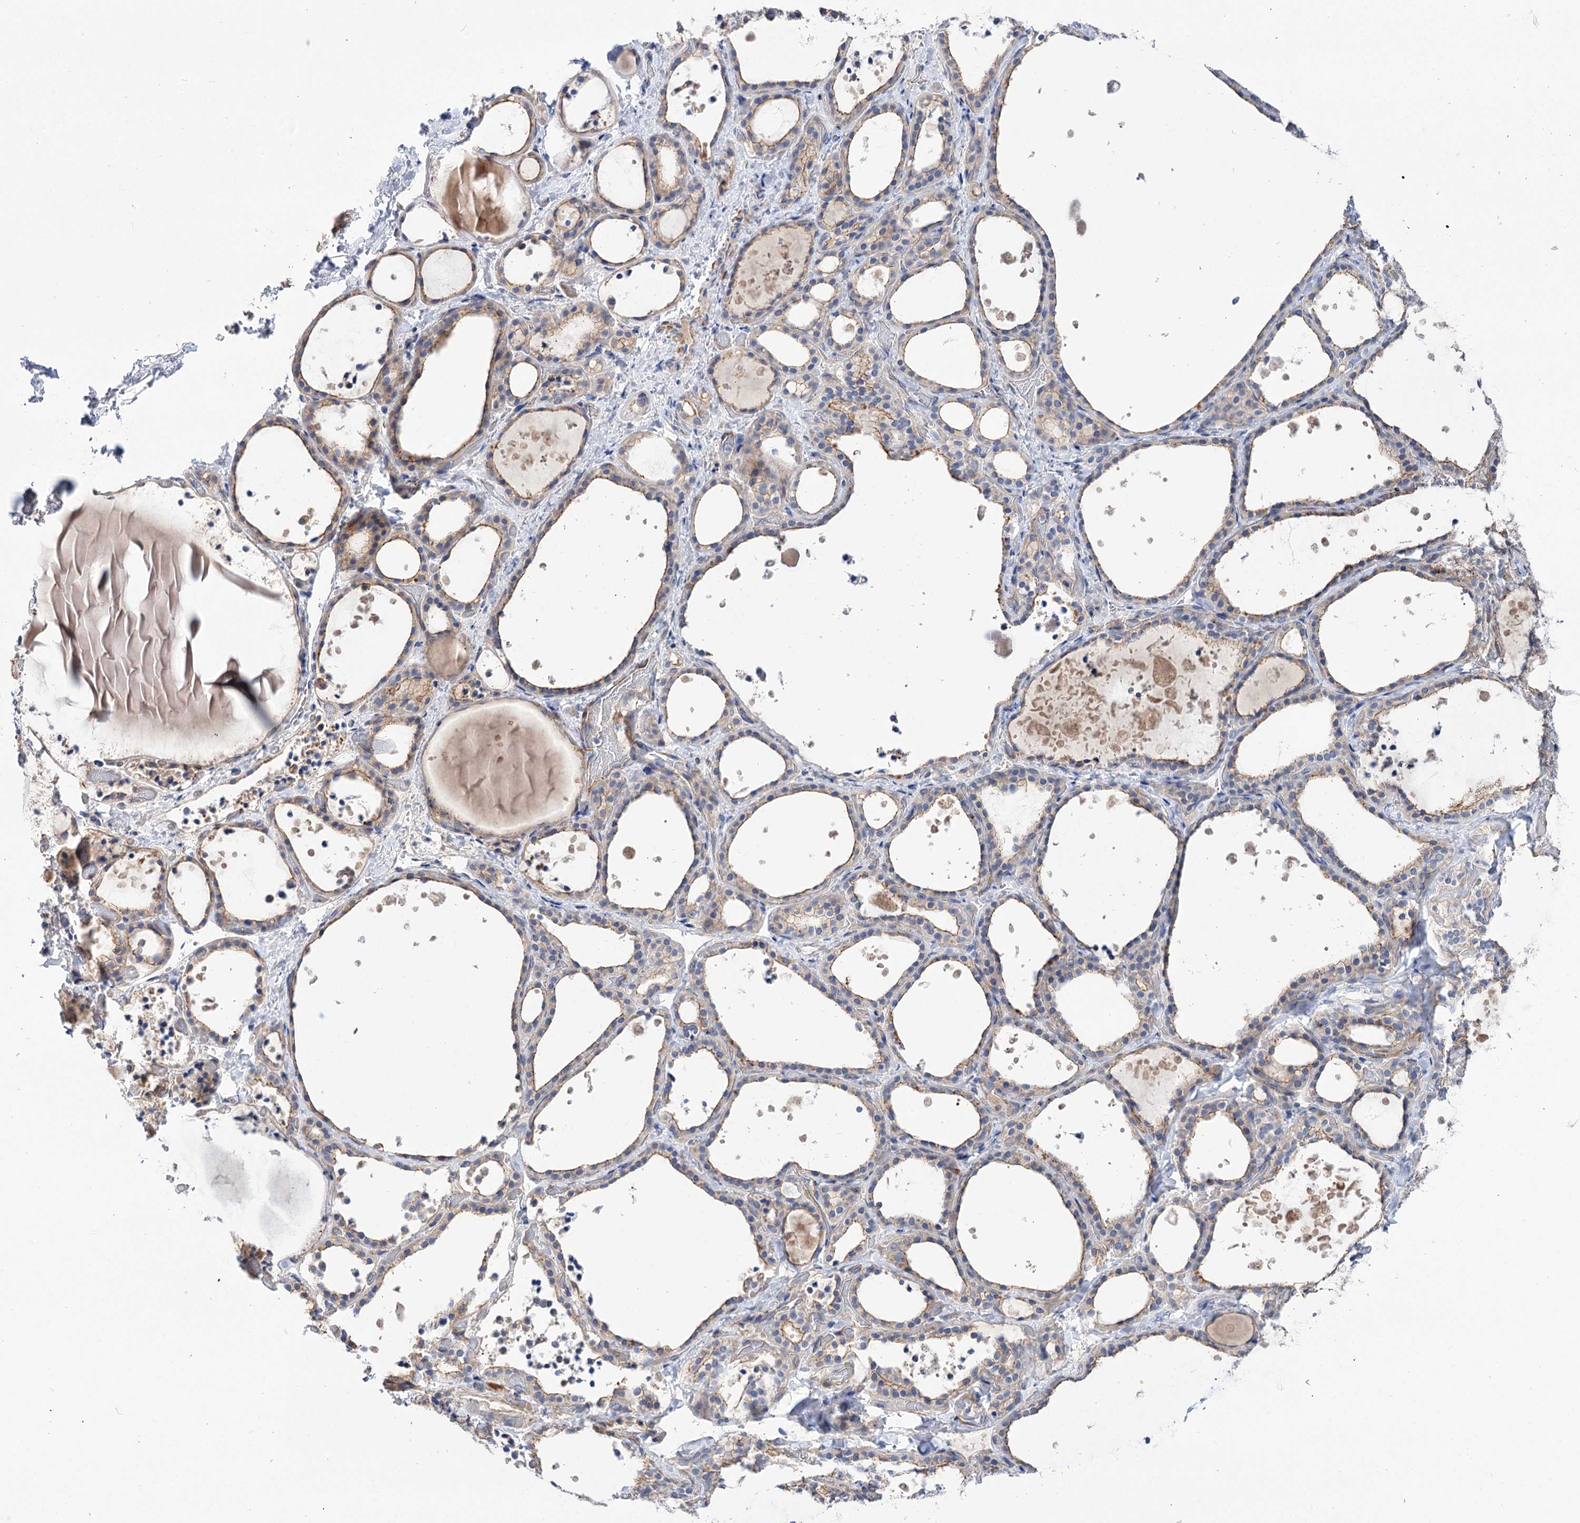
{"staining": {"intensity": "moderate", "quantity": "25%-75%", "location": "cytoplasmic/membranous"}, "tissue": "thyroid gland", "cell_type": "Glandular cells", "image_type": "normal", "snomed": [{"axis": "morphology", "description": "Normal tissue, NOS"}, {"axis": "topography", "description": "Thyroid gland"}], "caption": "The image reveals immunohistochemical staining of unremarkable thyroid gland. There is moderate cytoplasmic/membranous positivity is seen in about 25%-75% of glandular cells. (DAB = brown stain, brightfield microscopy at high magnification).", "gene": "NUDCD2", "patient": {"sex": "female", "age": 44}}